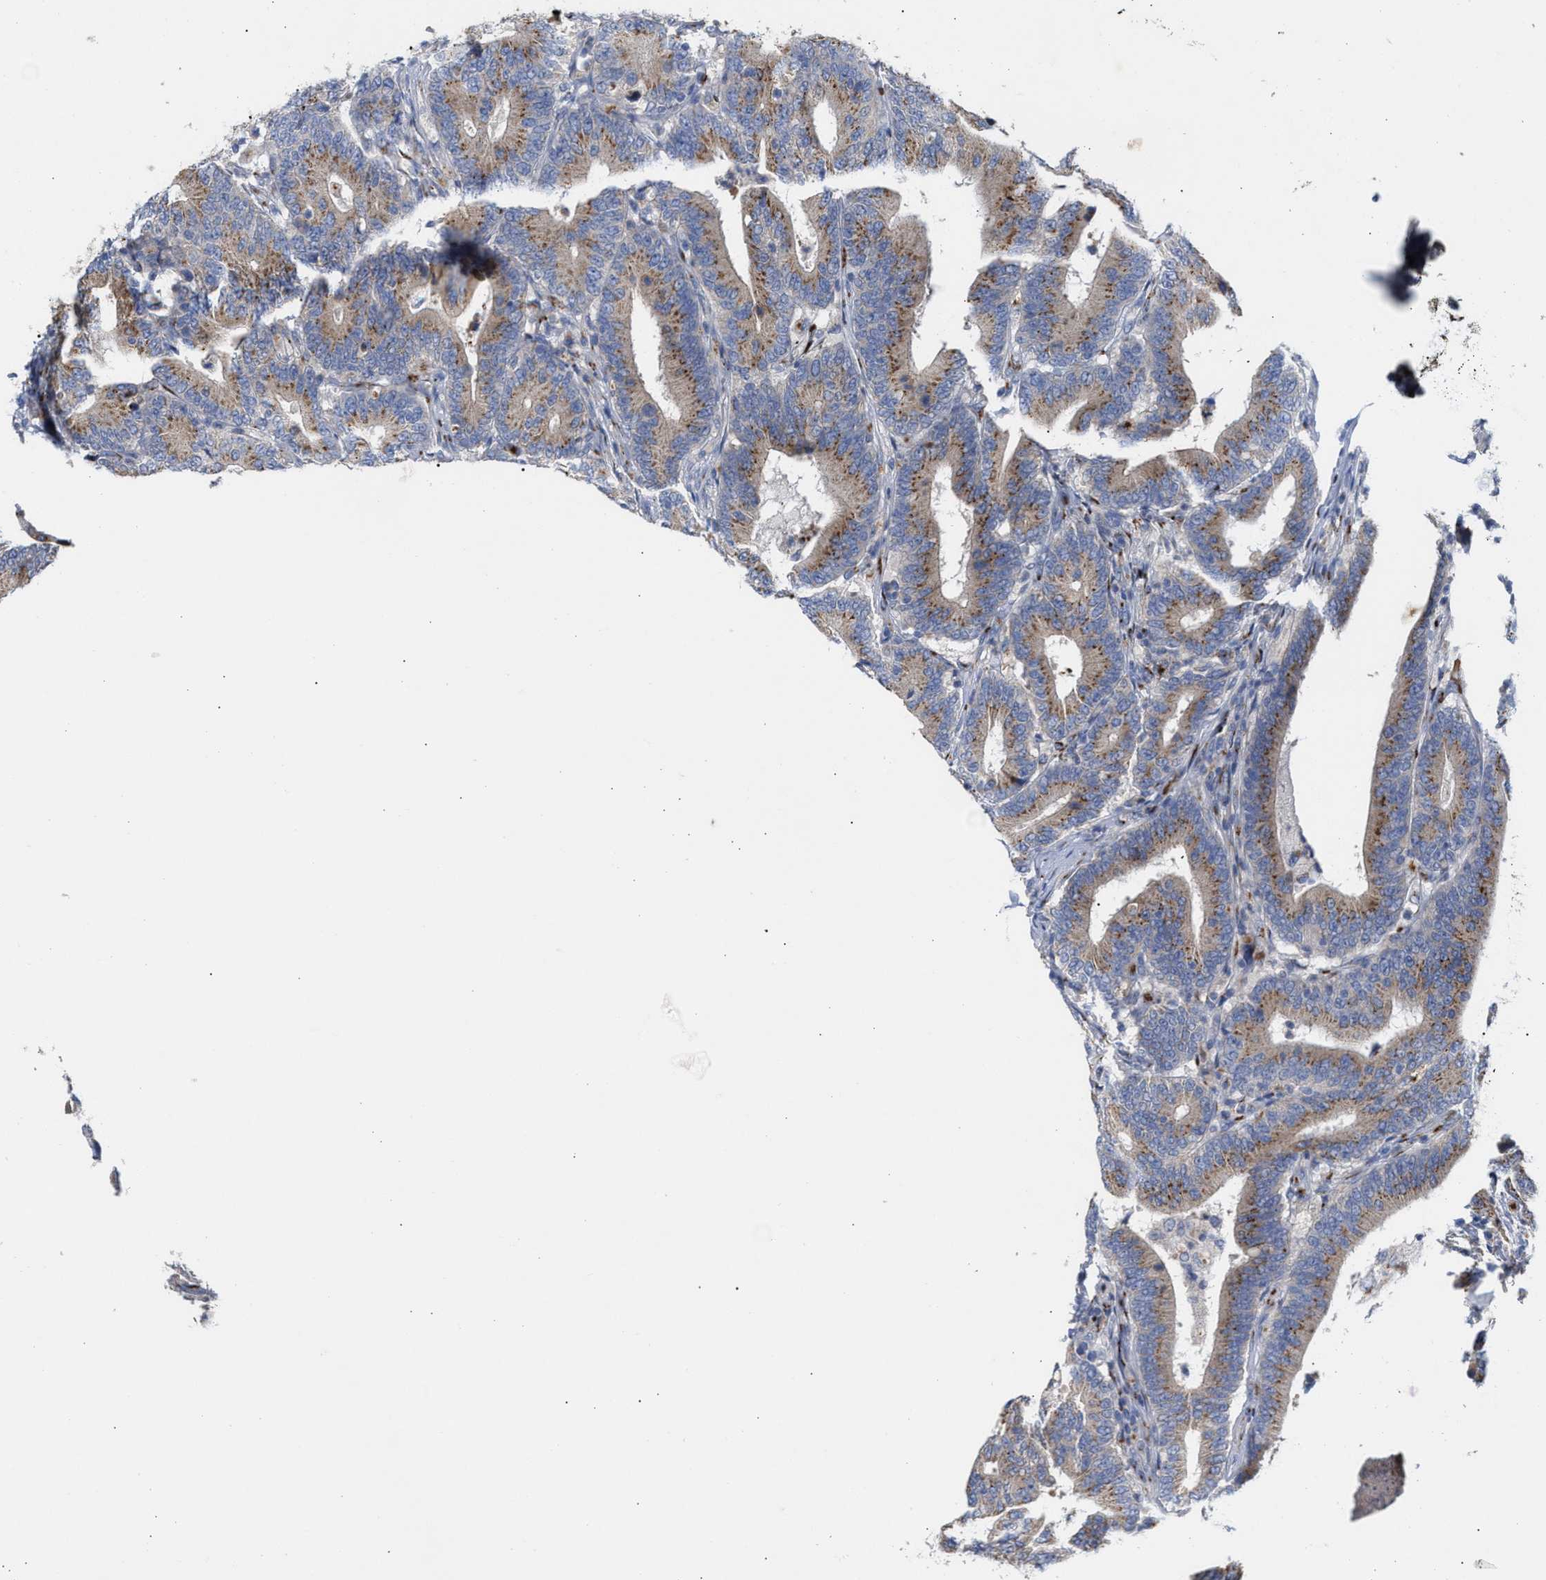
{"staining": {"intensity": "moderate", "quantity": ">75%", "location": "cytoplasmic/membranous"}, "tissue": "colorectal cancer", "cell_type": "Tumor cells", "image_type": "cancer", "snomed": [{"axis": "morphology", "description": "Adenocarcinoma, NOS"}, {"axis": "topography", "description": "Colon"}], "caption": "Colorectal cancer (adenocarcinoma) stained with a protein marker displays moderate staining in tumor cells.", "gene": "CCL2", "patient": {"sex": "female", "age": 66}}